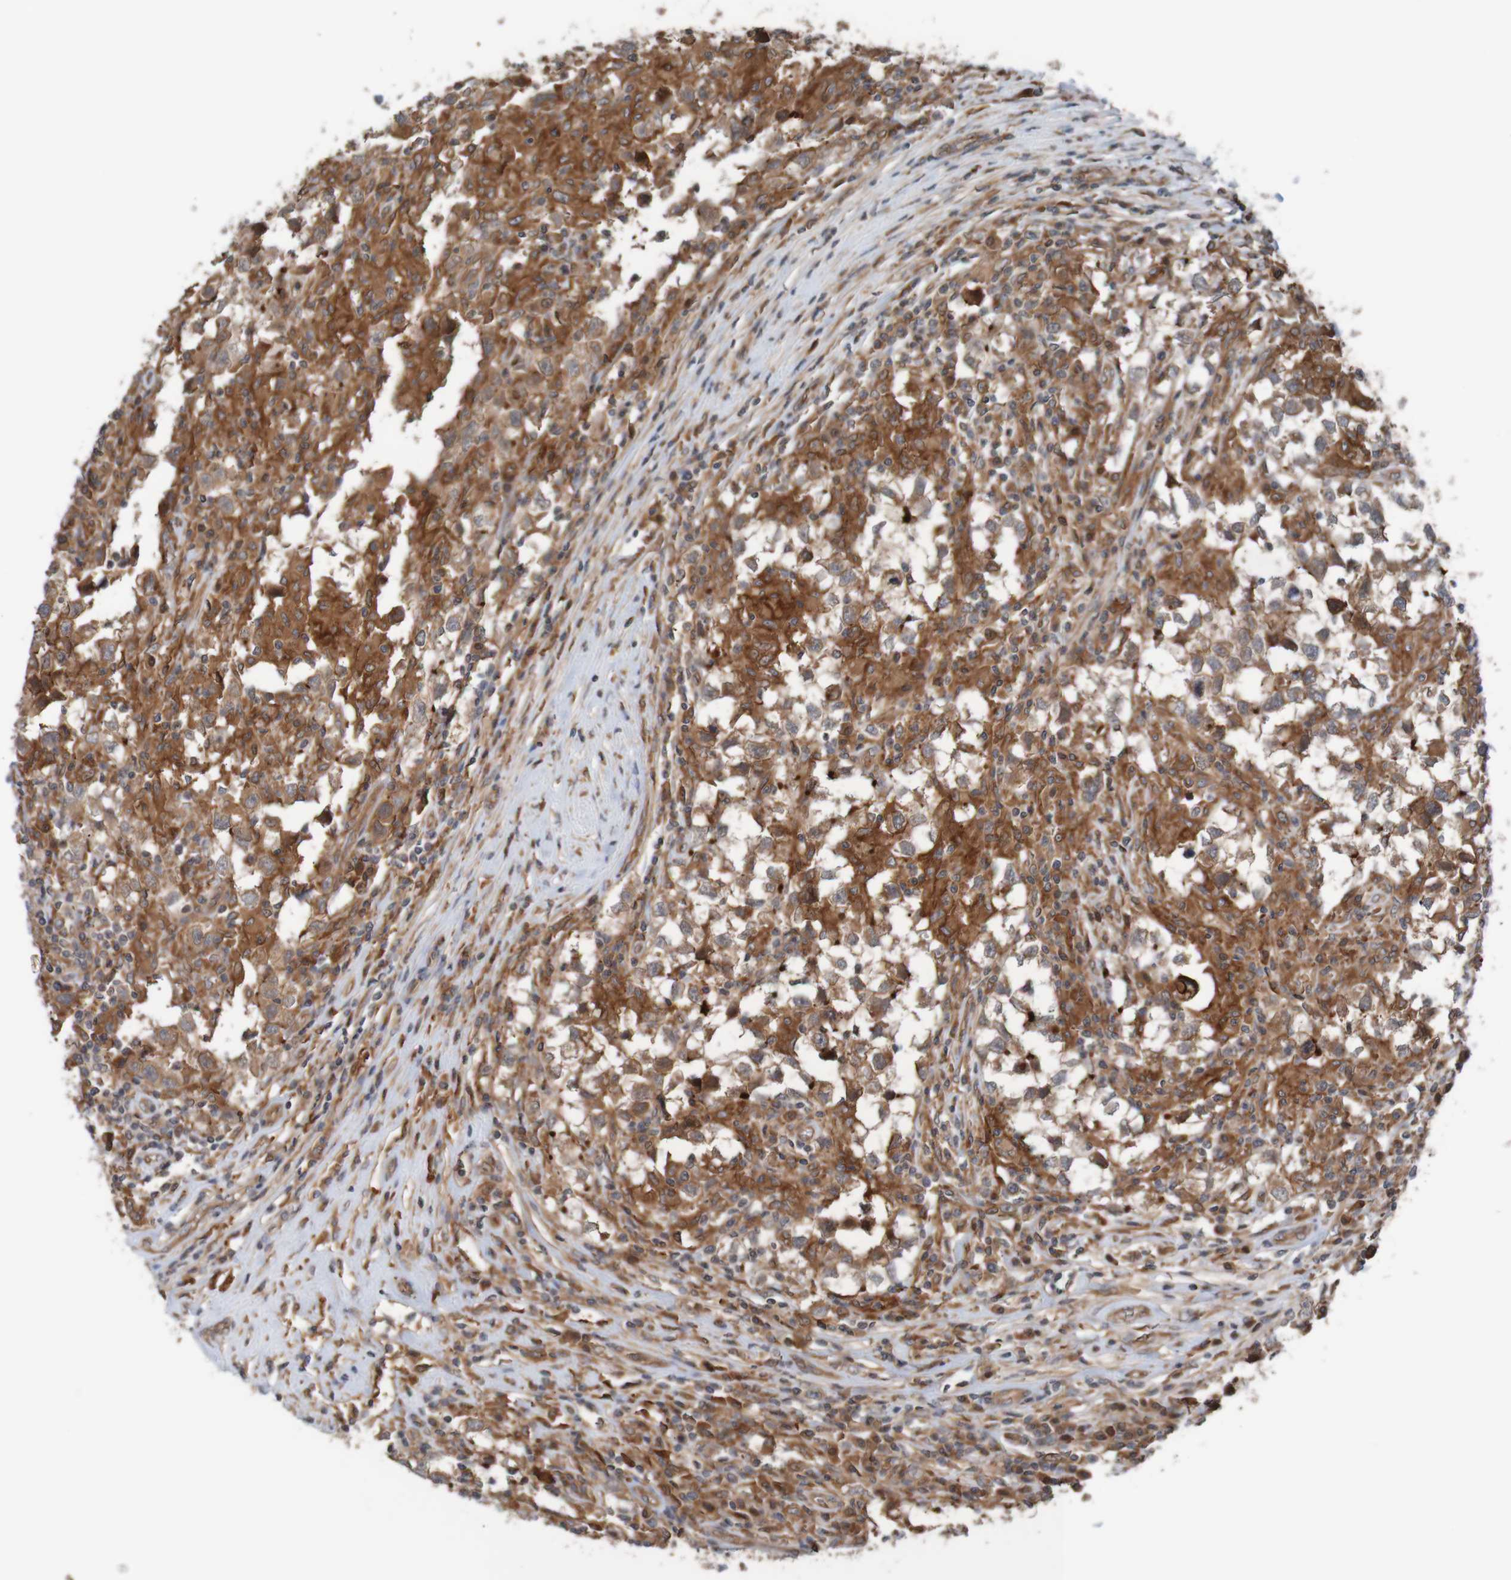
{"staining": {"intensity": "moderate", "quantity": ">75%", "location": "cytoplasmic/membranous"}, "tissue": "testis cancer", "cell_type": "Tumor cells", "image_type": "cancer", "snomed": [{"axis": "morphology", "description": "Carcinoma, Embryonal, NOS"}, {"axis": "topography", "description": "Testis"}], "caption": "Immunohistochemistry (IHC) photomicrograph of testis embryonal carcinoma stained for a protein (brown), which displays medium levels of moderate cytoplasmic/membranous staining in approximately >75% of tumor cells.", "gene": "ARHGEF11", "patient": {"sex": "male", "age": 21}}